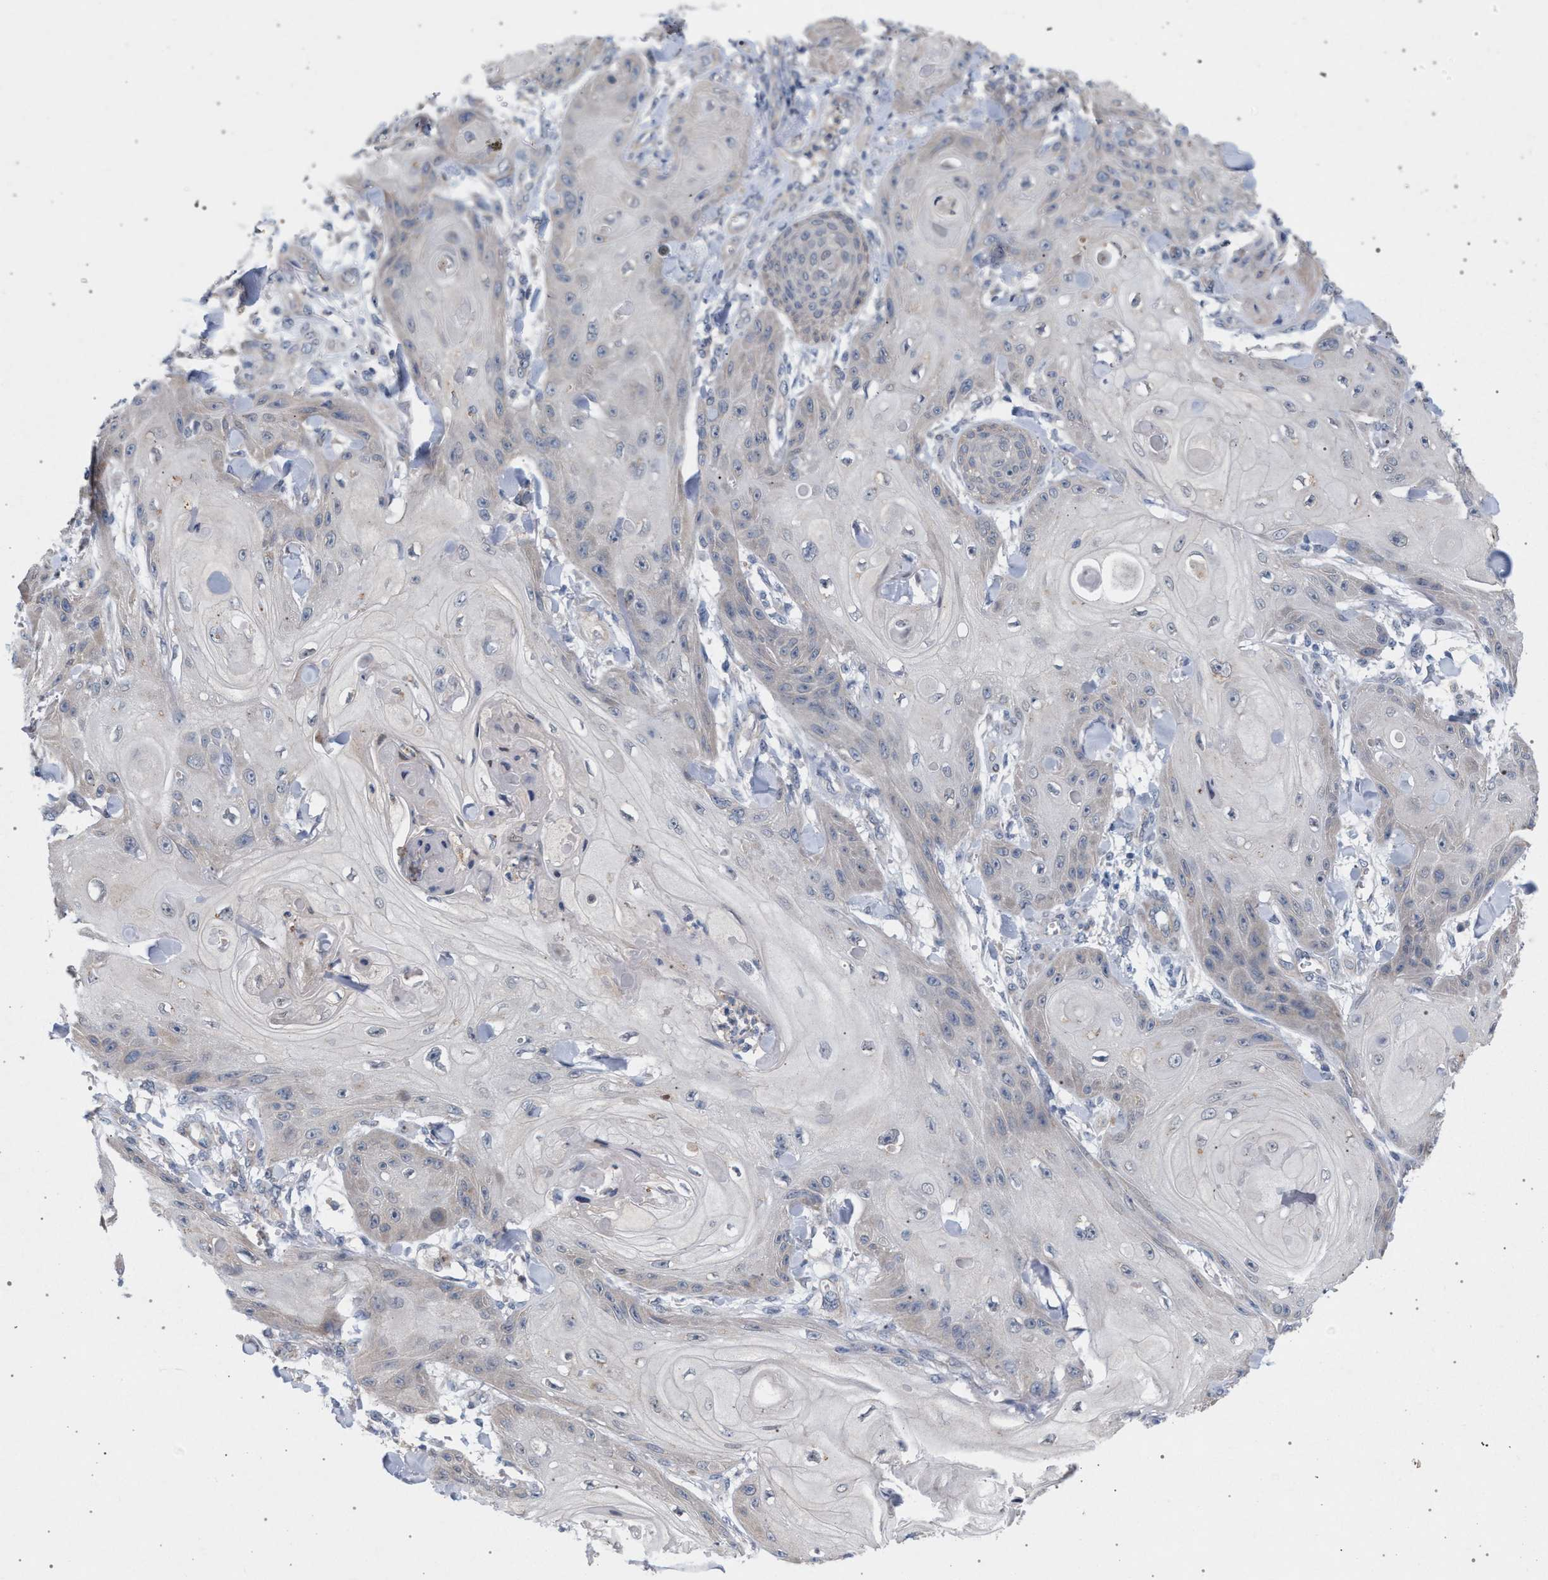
{"staining": {"intensity": "negative", "quantity": "none", "location": "none"}, "tissue": "skin cancer", "cell_type": "Tumor cells", "image_type": "cancer", "snomed": [{"axis": "morphology", "description": "Squamous cell carcinoma, NOS"}, {"axis": "topography", "description": "Skin"}], "caption": "A high-resolution image shows IHC staining of skin cancer (squamous cell carcinoma), which demonstrates no significant staining in tumor cells.", "gene": "ARPC5L", "patient": {"sex": "male", "age": 74}}